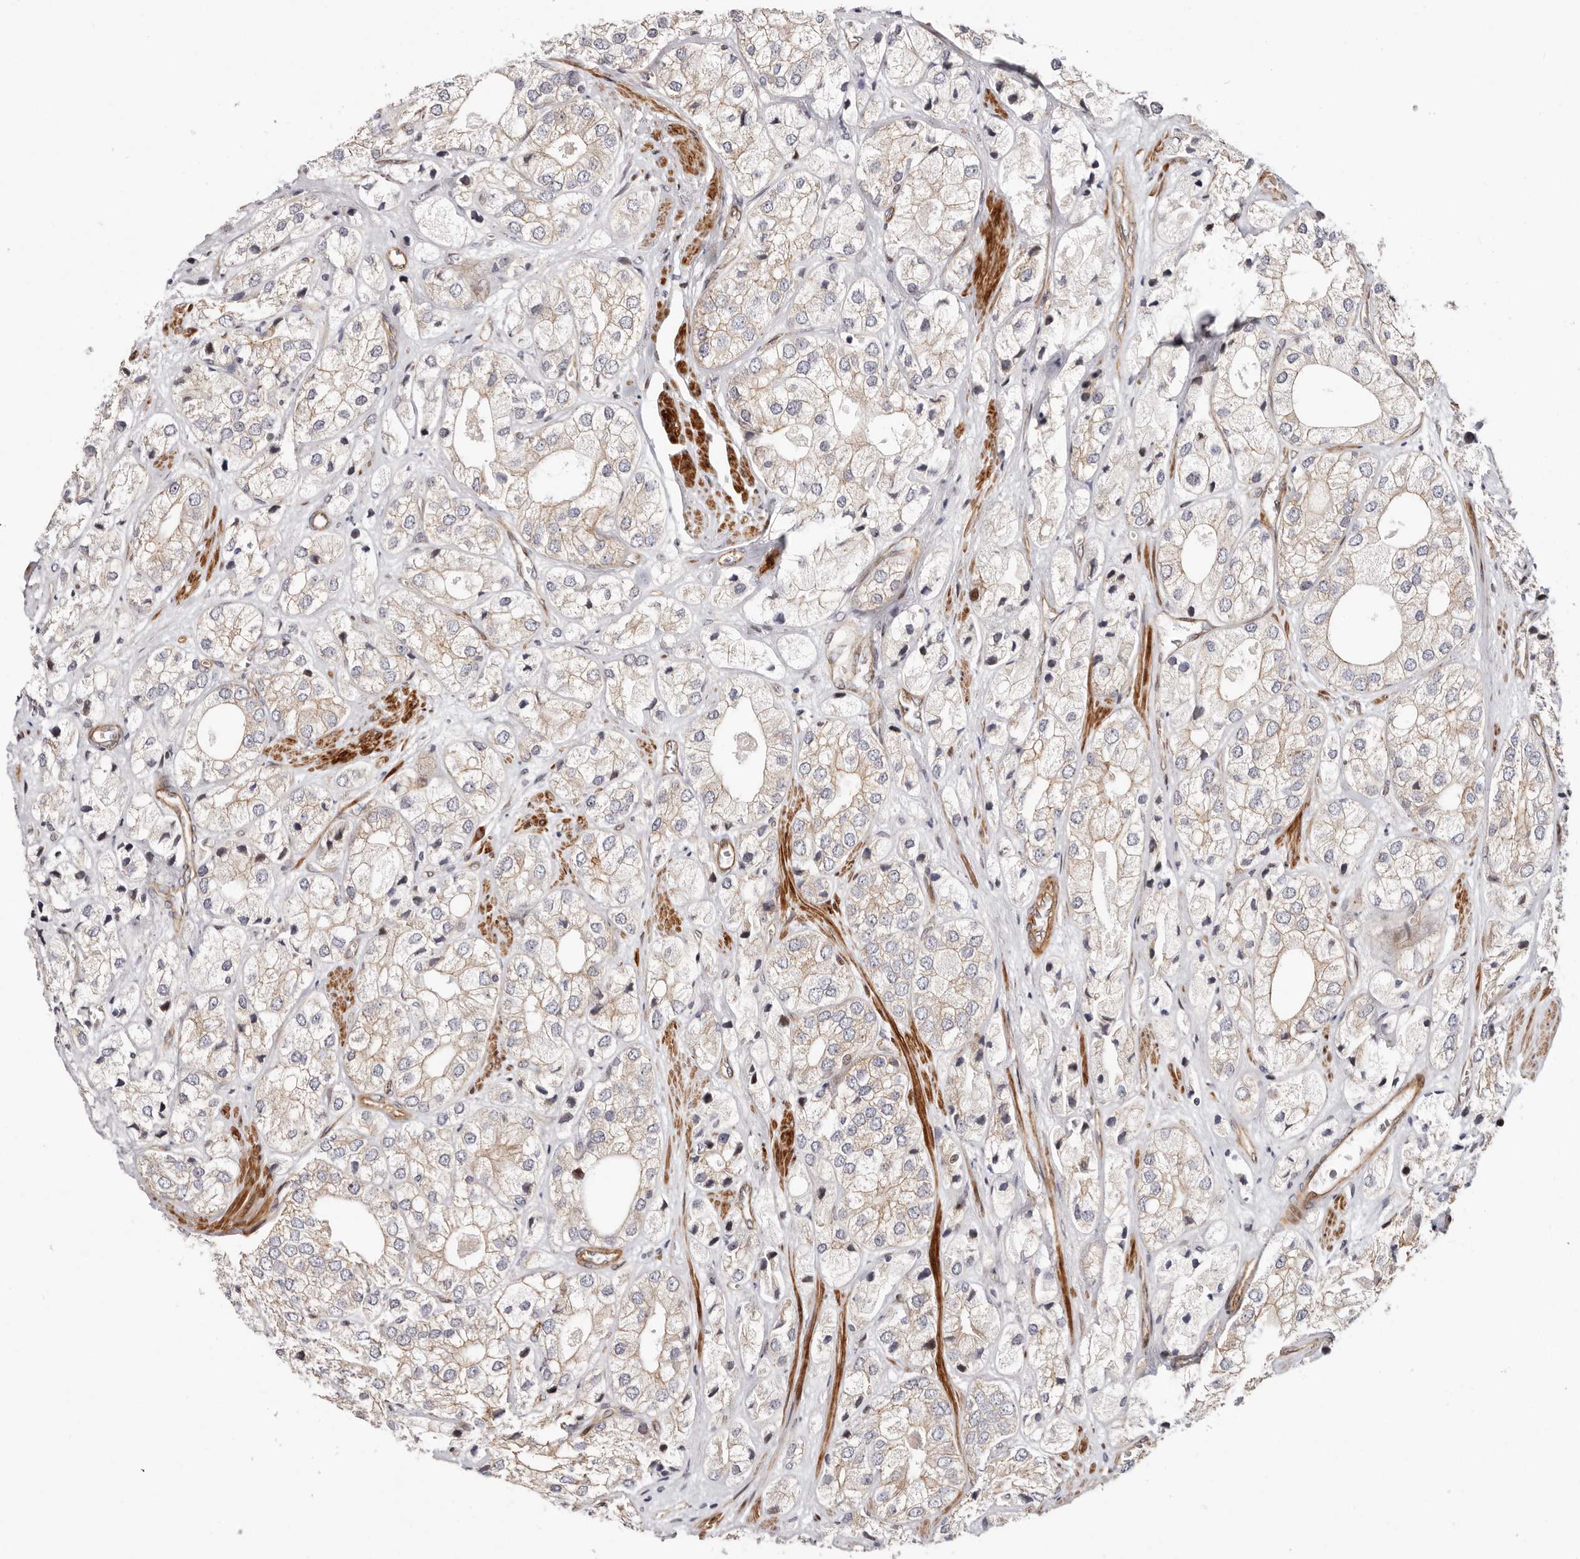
{"staining": {"intensity": "weak", "quantity": "25%-75%", "location": "cytoplasmic/membranous"}, "tissue": "prostate cancer", "cell_type": "Tumor cells", "image_type": "cancer", "snomed": [{"axis": "morphology", "description": "Adenocarcinoma, High grade"}, {"axis": "topography", "description": "Prostate"}], "caption": "IHC (DAB) staining of prostate adenocarcinoma (high-grade) reveals weak cytoplasmic/membranous protein positivity in about 25%-75% of tumor cells.", "gene": "EPHX3", "patient": {"sex": "male", "age": 50}}